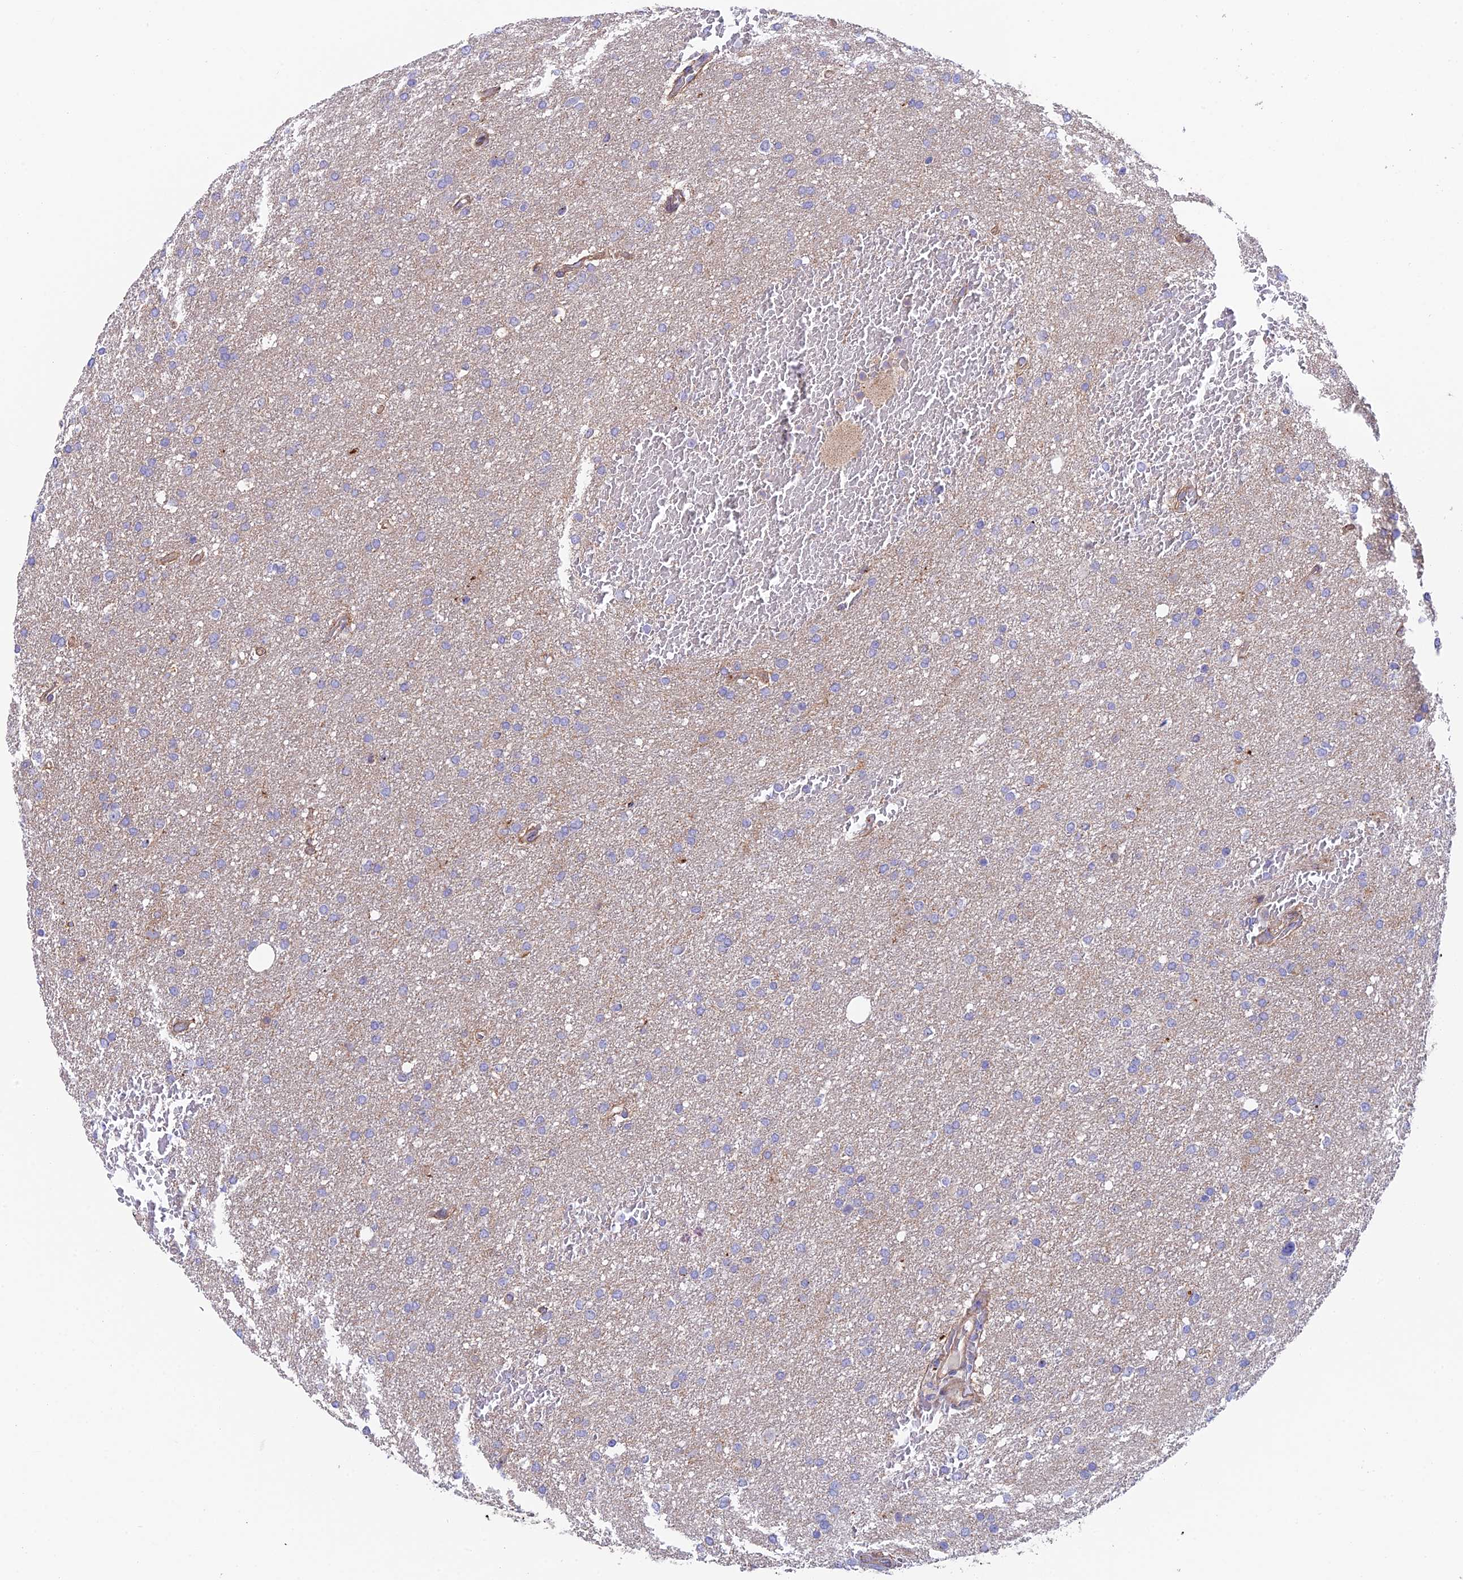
{"staining": {"intensity": "negative", "quantity": "none", "location": "none"}, "tissue": "glioma", "cell_type": "Tumor cells", "image_type": "cancer", "snomed": [{"axis": "morphology", "description": "Glioma, malignant, High grade"}, {"axis": "topography", "description": "Cerebral cortex"}], "caption": "High power microscopy image of an IHC photomicrograph of glioma, revealing no significant staining in tumor cells.", "gene": "QRFP", "patient": {"sex": "female", "age": 36}}